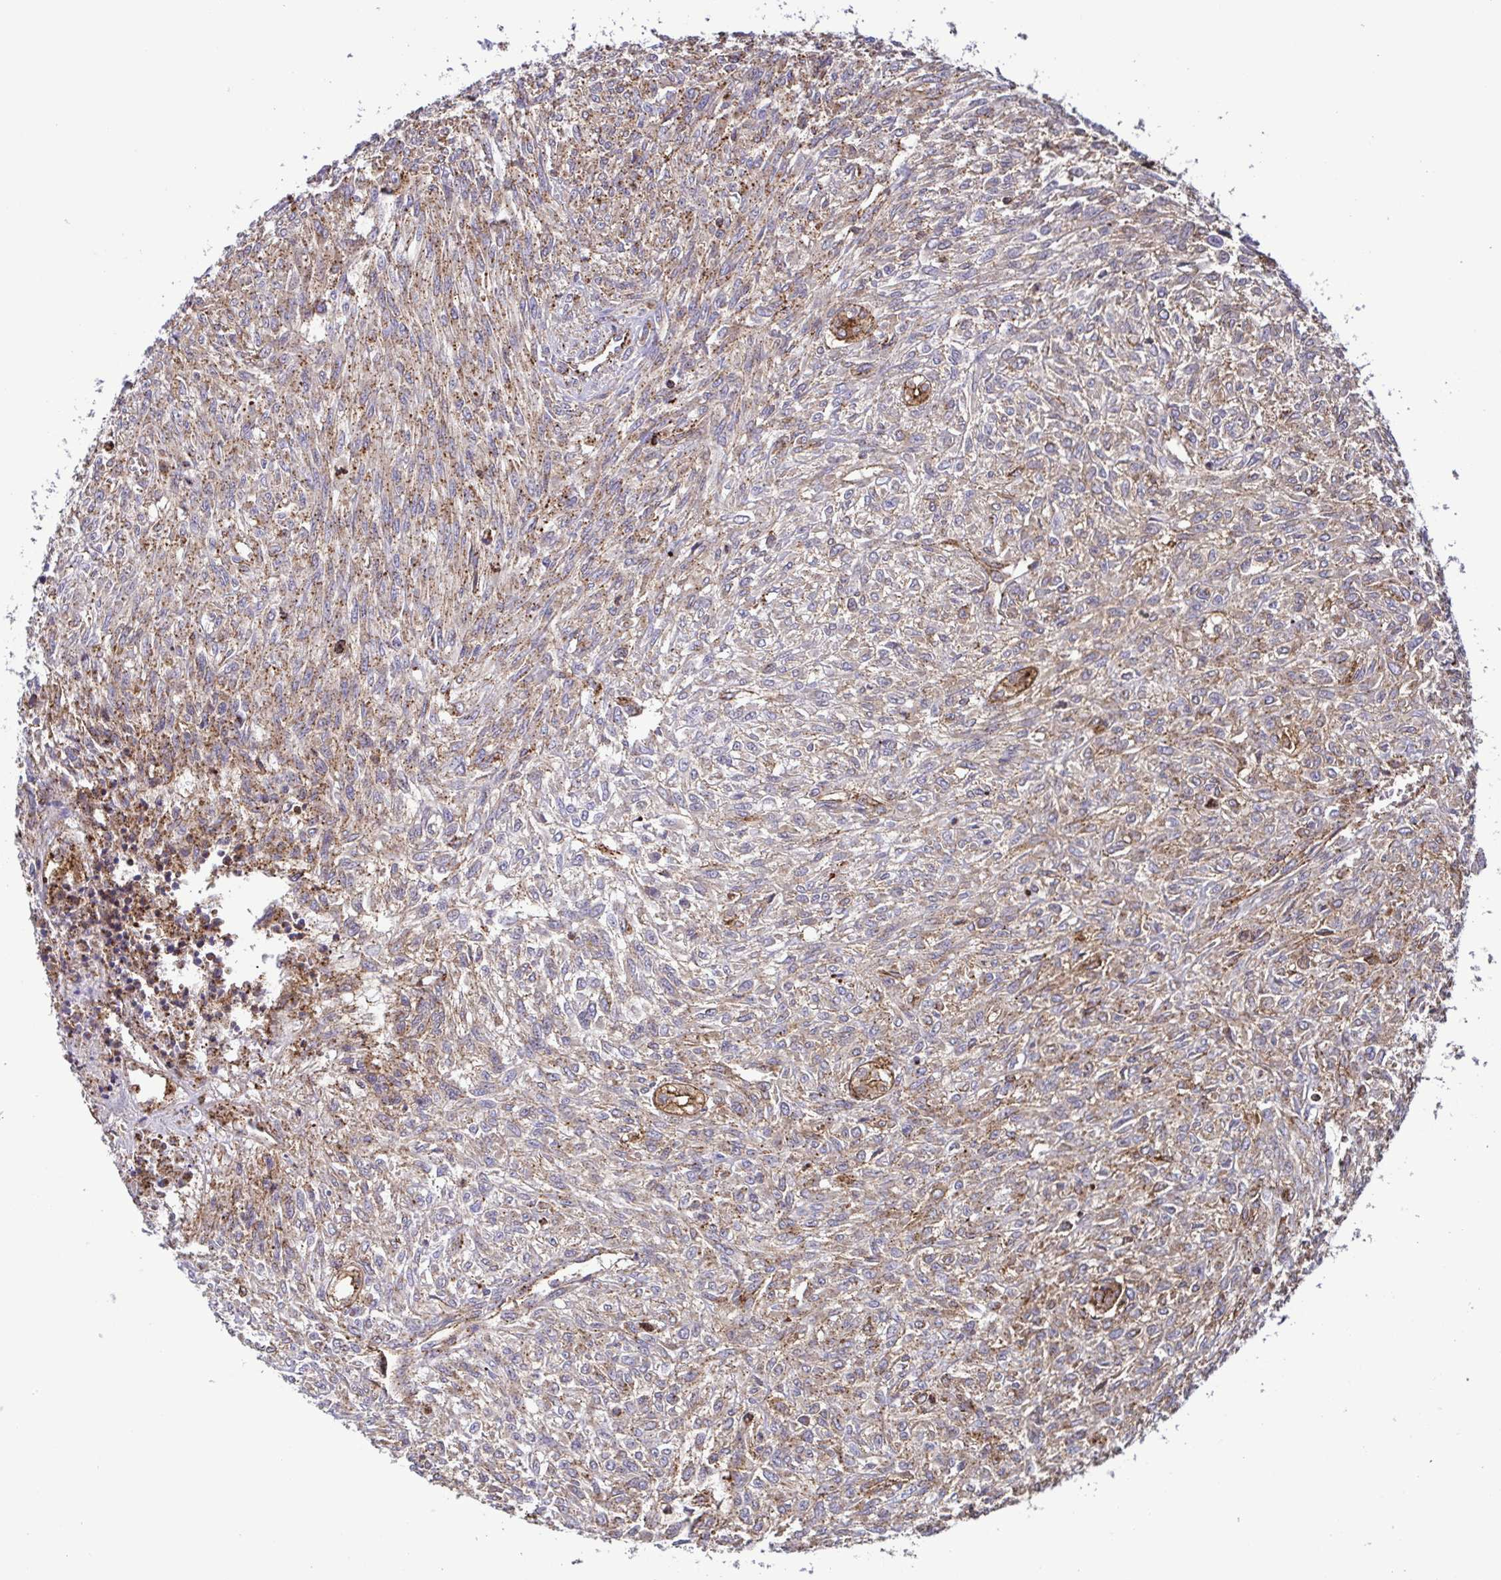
{"staining": {"intensity": "moderate", "quantity": "25%-75%", "location": "cytoplasmic/membranous"}, "tissue": "renal cancer", "cell_type": "Tumor cells", "image_type": "cancer", "snomed": [{"axis": "morphology", "description": "Adenocarcinoma, NOS"}, {"axis": "topography", "description": "Kidney"}], "caption": "An immunohistochemistry histopathology image of tumor tissue is shown. Protein staining in brown labels moderate cytoplasmic/membranous positivity in renal cancer (adenocarcinoma) within tumor cells.", "gene": "CHMP1B", "patient": {"sex": "male", "age": 58}}